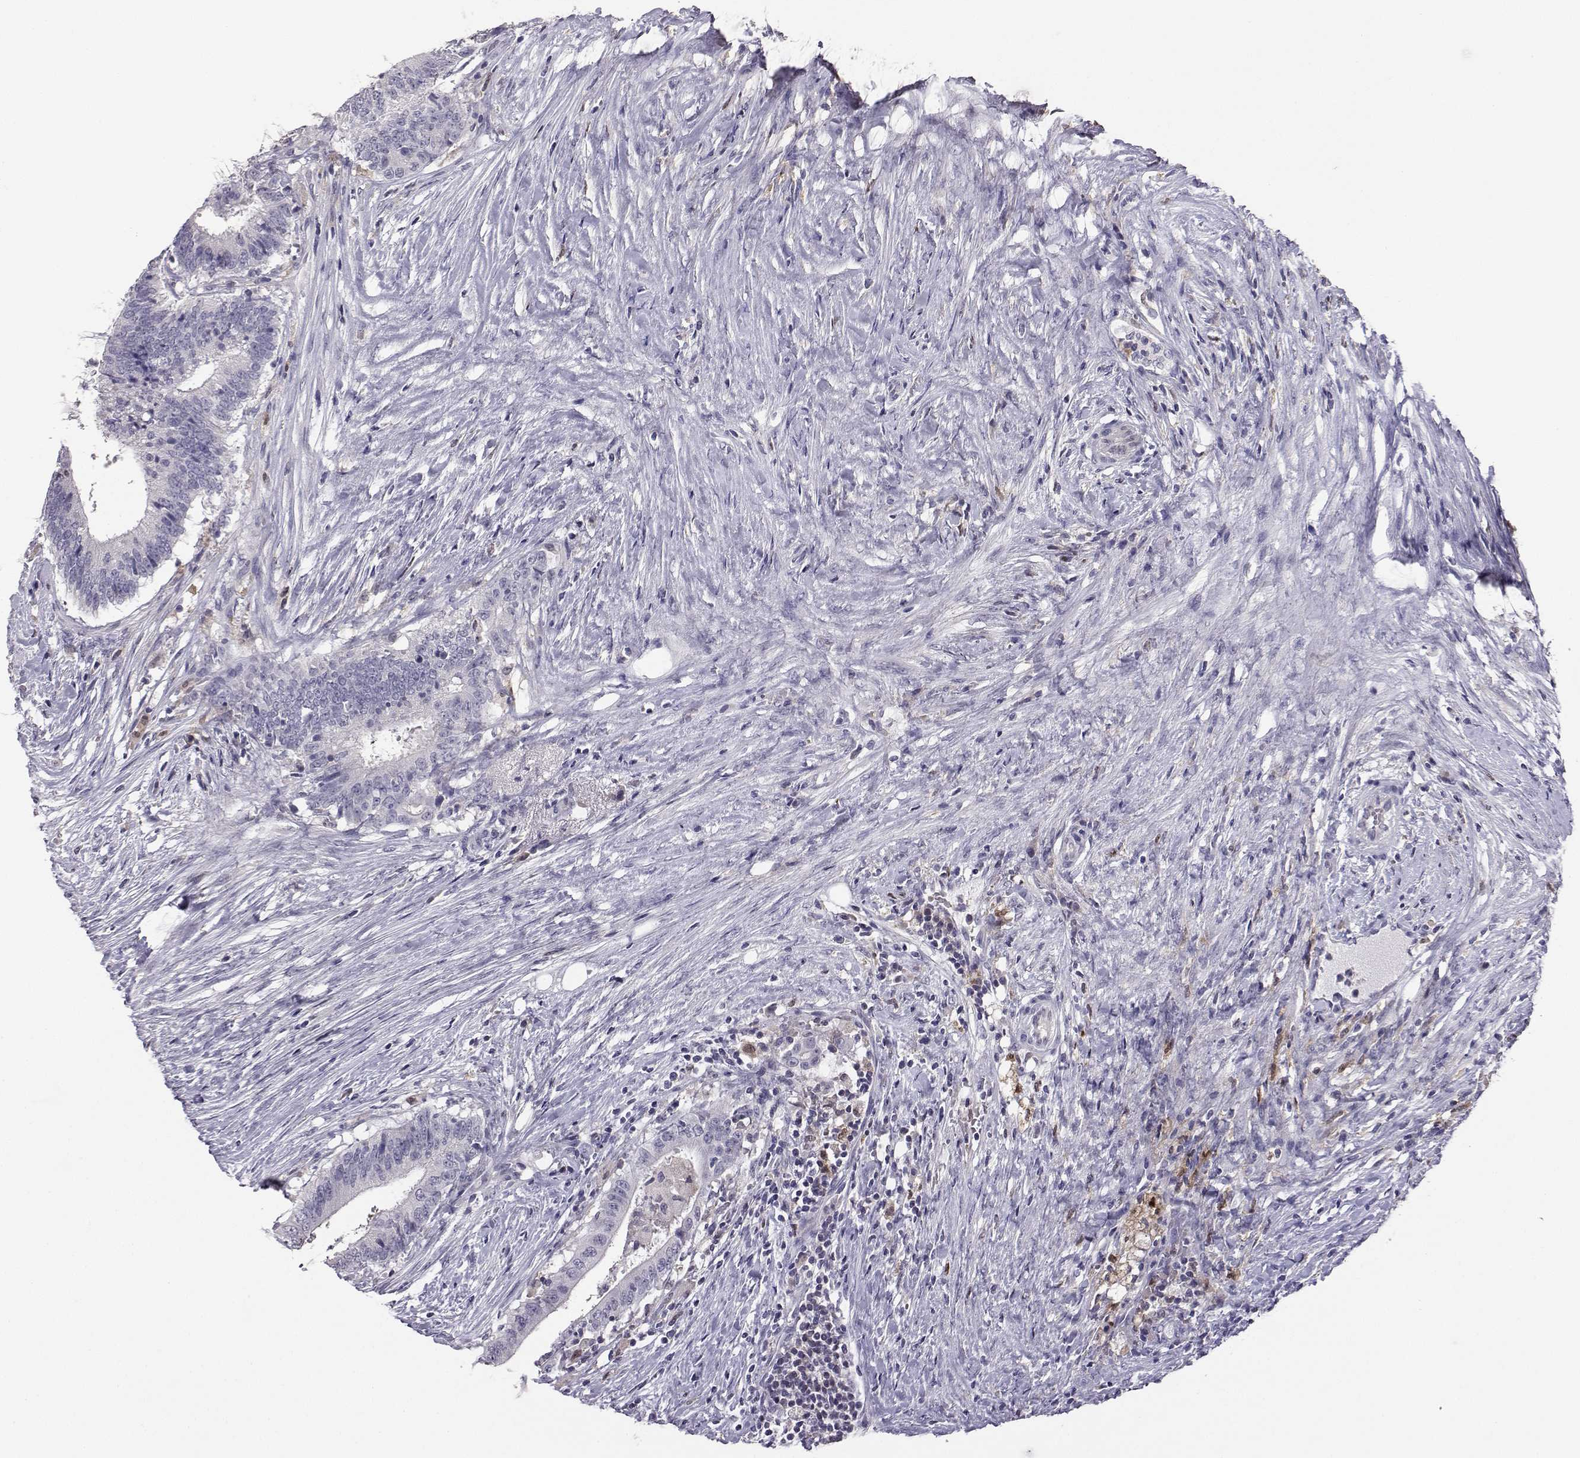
{"staining": {"intensity": "negative", "quantity": "none", "location": "none"}, "tissue": "colorectal cancer", "cell_type": "Tumor cells", "image_type": "cancer", "snomed": [{"axis": "morphology", "description": "Adenocarcinoma, NOS"}, {"axis": "topography", "description": "Colon"}], "caption": "There is no significant staining in tumor cells of colorectal adenocarcinoma. (DAB immunohistochemistry (IHC), high magnification).", "gene": "AKR1B1", "patient": {"sex": "female", "age": 43}}